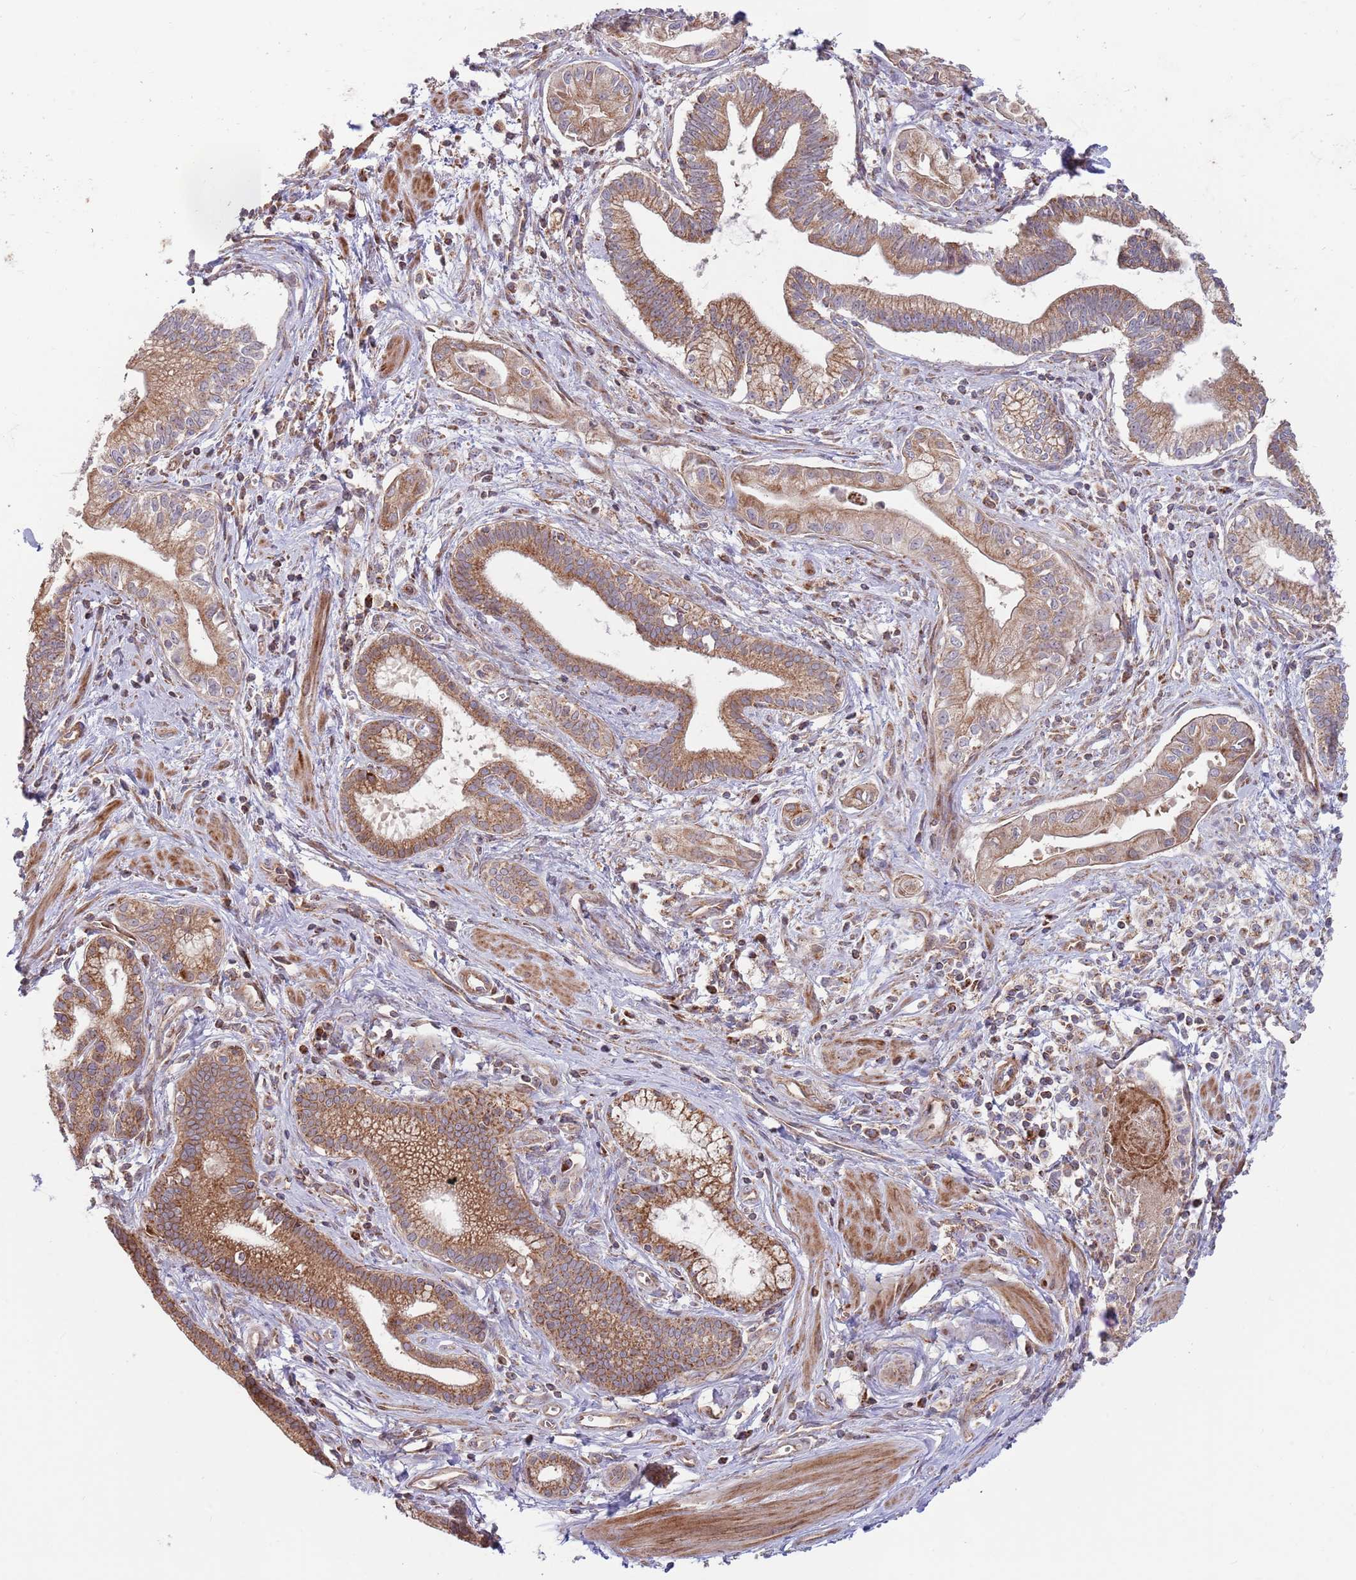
{"staining": {"intensity": "moderate", "quantity": ">75%", "location": "cytoplasmic/membranous"}, "tissue": "pancreatic cancer", "cell_type": "Tumor cells", "image_type": "cancer", "snomed": [{"axis": "morphology", "description": "Adenocarcinoma, NOS"}, {"axis": "topography", "description": "Pancreas"}], "caption": "This is a photomicrograph of immunohistochemistry staining of pancreatic cancer, which shows moderate staining in the cytoplasmic/membranous of tumor cells.", "gene": "ATP5PD", "patient": {"sex": "male", "age": 78}}